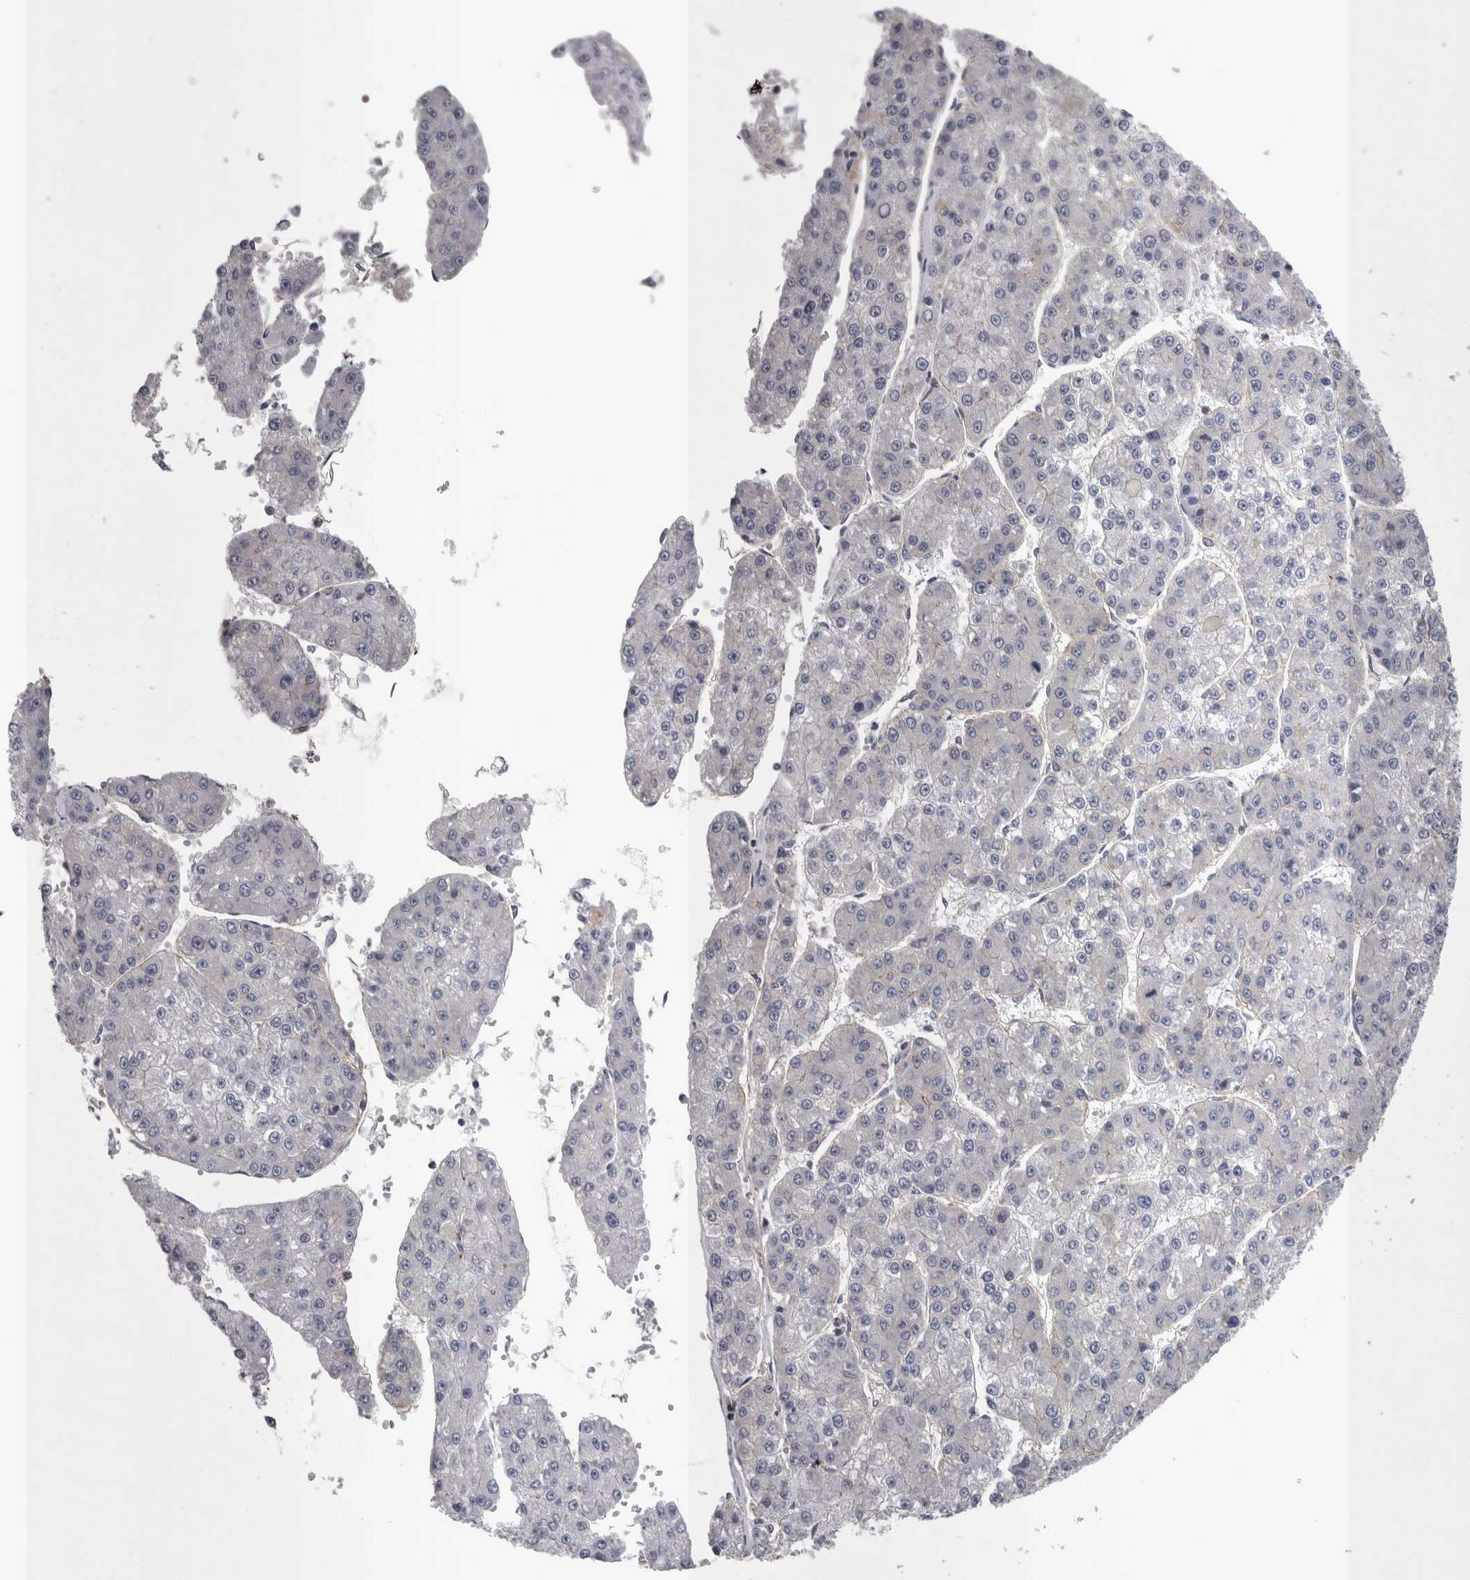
{"staining": {"intensity": "negative", "quantity": "none", "location": "none"}, "tissue": "liver cancer", "cell_type": "Tumor cells", "image_type": "cancer", "snomed": [{"axis": "morphology", "description": "Carcinoma, Hepatocellular, NOS"}, {"axis": "topography", "description": "Liver"}], "caption": "Immunohistochemistry micrograph of neoplastic tissue: liver hepatocellular carcinoma stained with DAB (3,3'-diaminobenzidine) demonstrates no significant protein staining in tumor cells.", "gene": "LYZL6", "patient": {"sex": "female", "age": 73}}